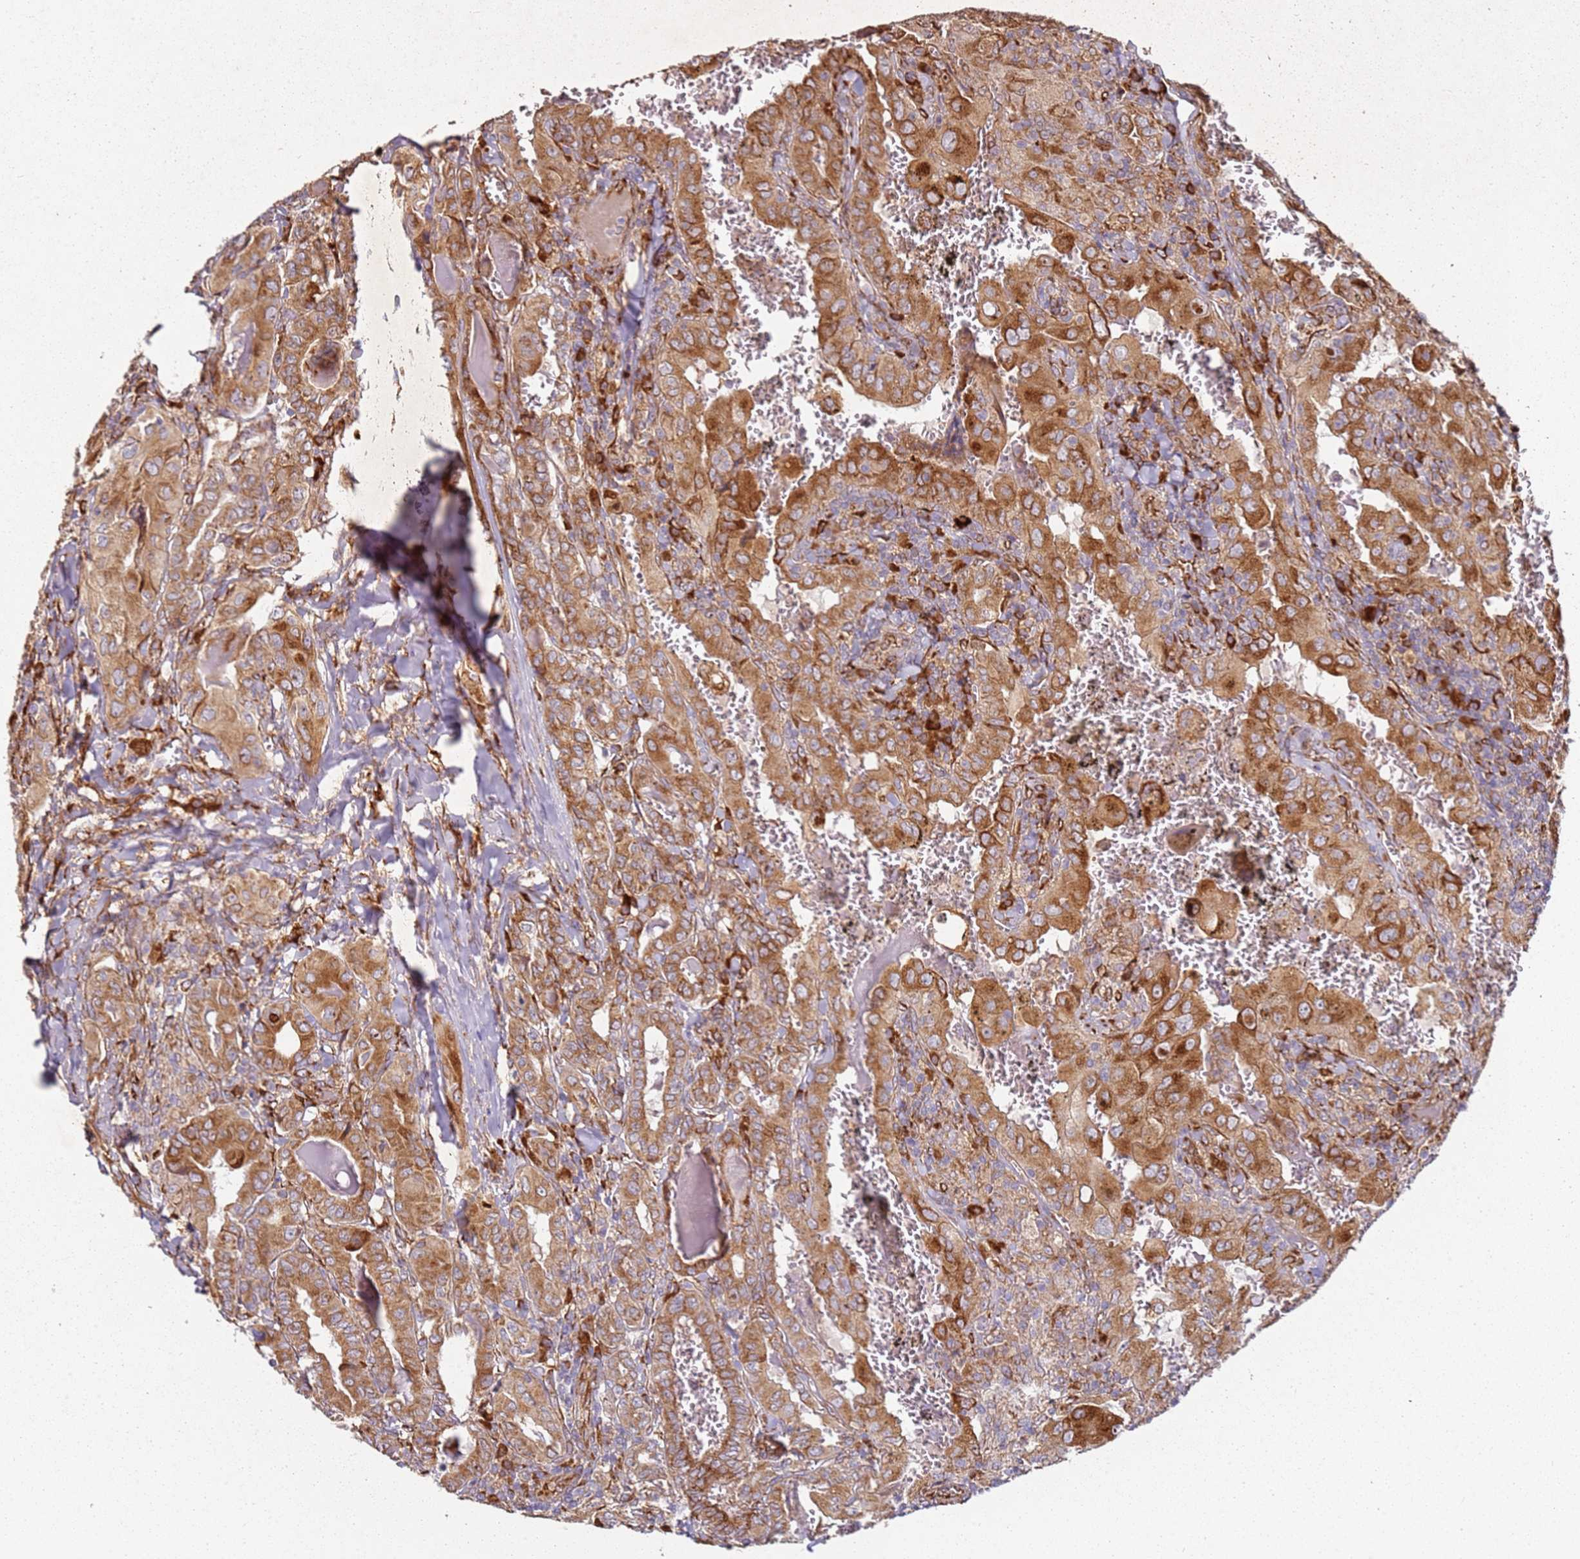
{"staining": {"intensity": "strong", "quantity": ">75%", "location": "cytoplasmic/membranous"}, "tissue": "thyroid cancer", "cell_type": "Tumor cells", "image_type": "cancer", "snomed": [{"axis": "morphology", "description": "Papillary adenocarcinoma, NOS"}, {"axis": "topography", "description": "Thyroid gland"}], "caption": "A high amount of strong cytoplasmic/membranous positivity is present in about >75% of tumor cells in thyroid cancer (papillary adenocarcinoma) tissue.", "gene": "ARFRP1", "patient": {"sex": "female", "age": 72}}